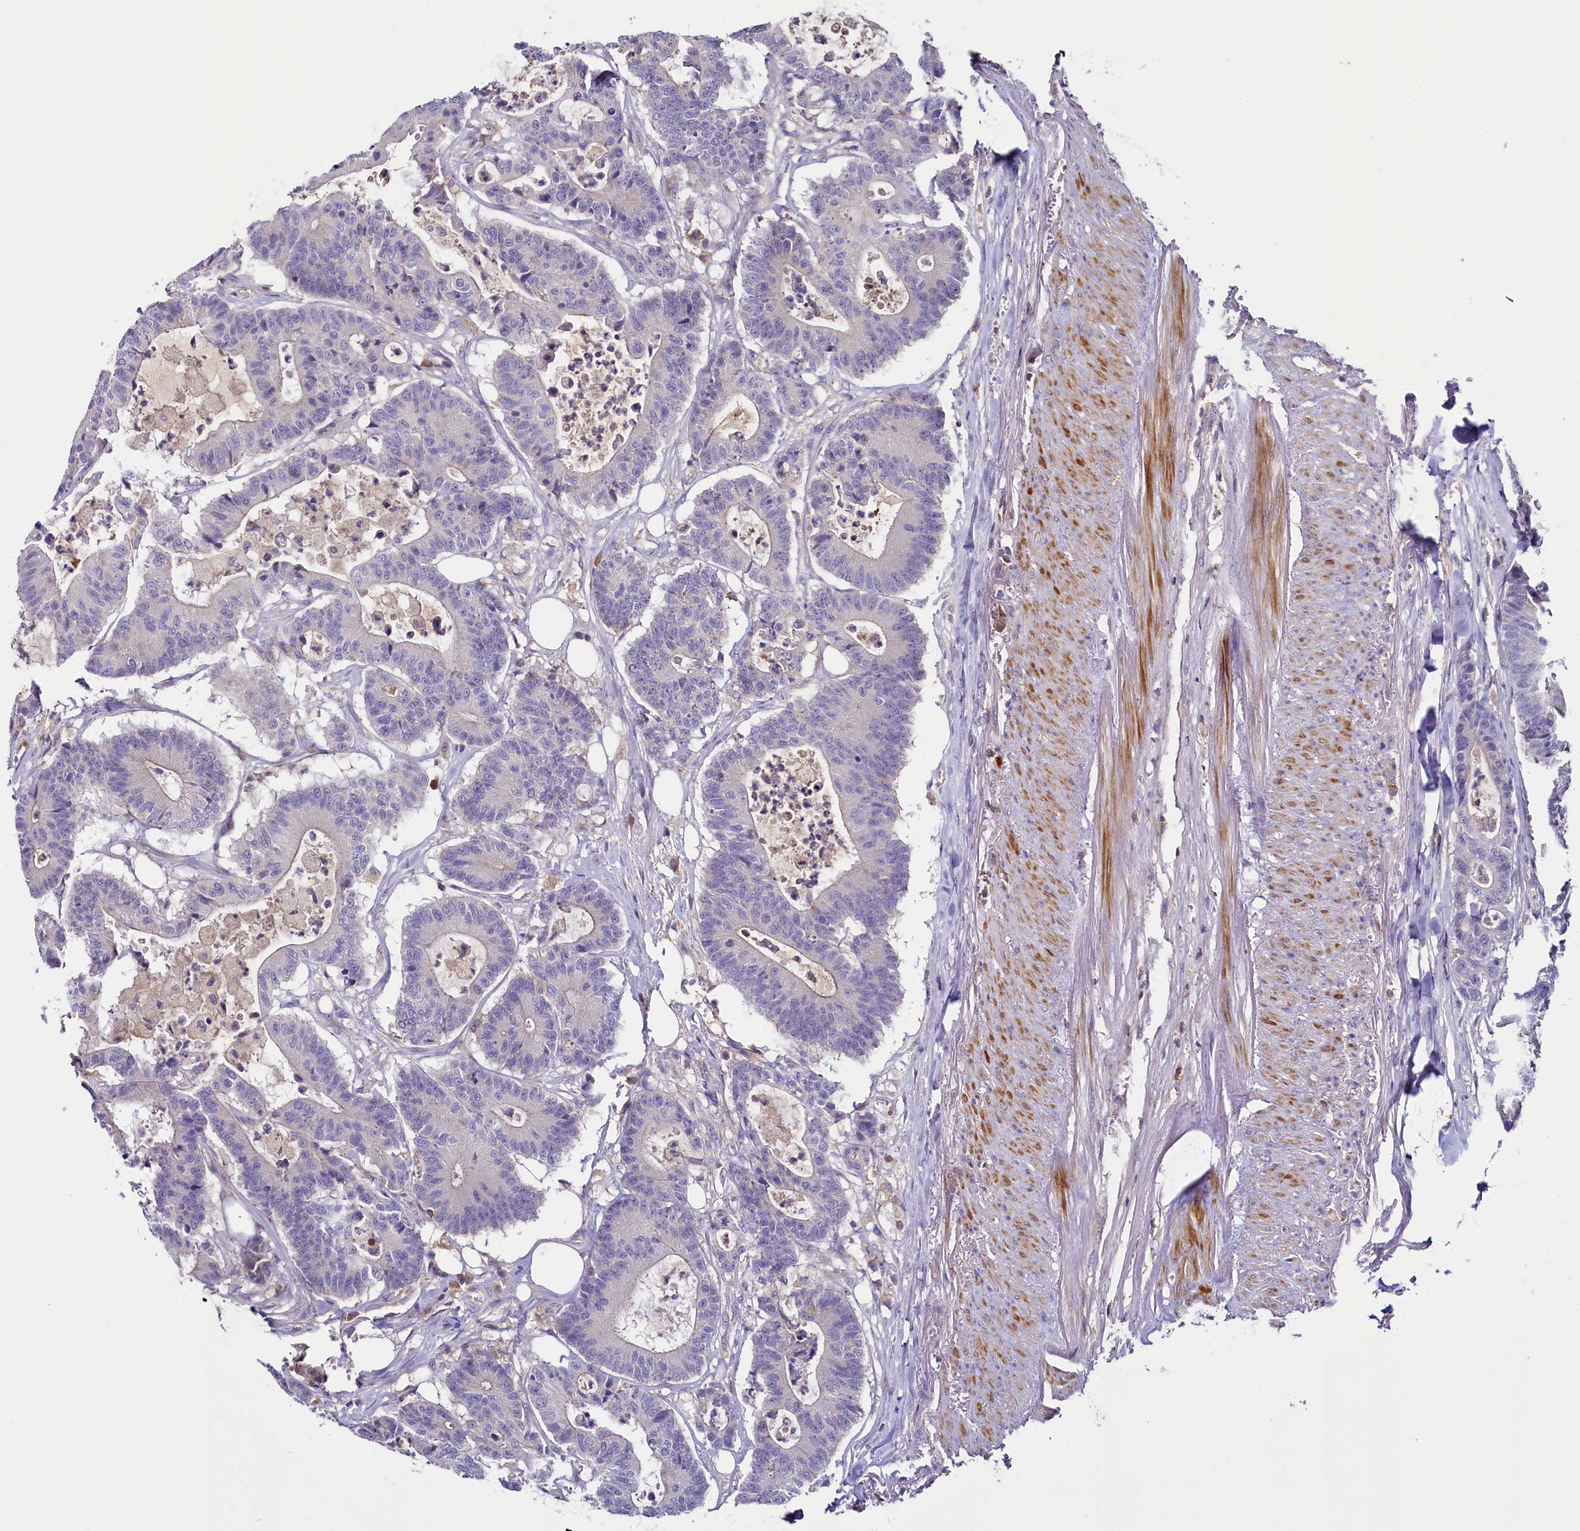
{"staining": {"intensity": "negative", "quantity": "none", "location": "none"}, "tissue": "colorectal cancer", "cell_type": "Tumor cells", "image_type": "cancer", "snomed": [{"axis": "morphology", "description": "Adenocarcinoma, NOS"}, {"axis": "topography", "description": "Colon"}], "caption": "High power microscopy micrograph of an IHC micrograph of adenocarcinoma (colorectal), revealing no significant positivity in tumor cells.", "gene": "FGFR2", "patient": {"sex": "female", "age": 84}}